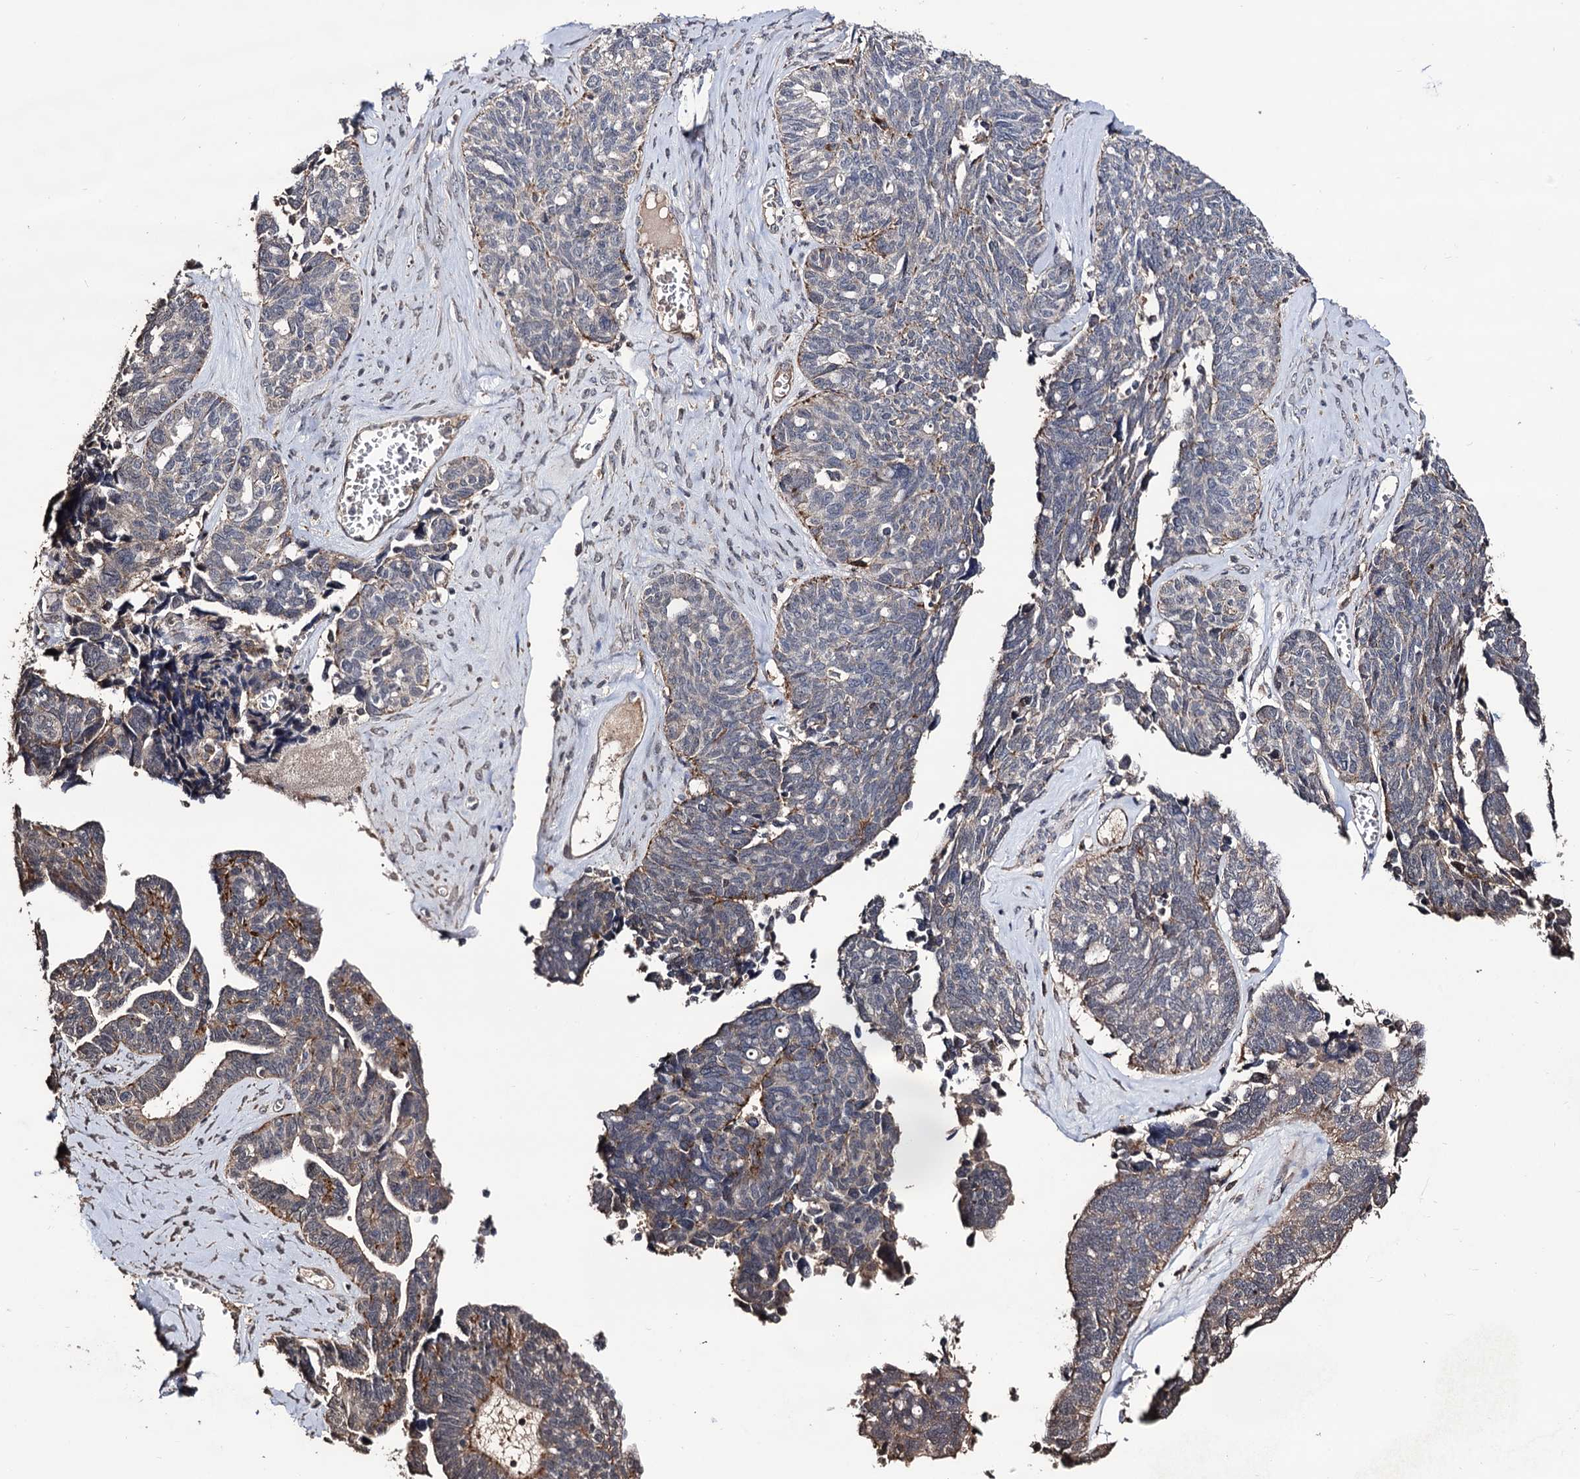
{"staining": {"intensity": "moderate", "quantity": "25%-75%", "location": "cytoplasmic/membranous"}, "tissue": "ovarian cancer", "cell_type": "Tumor cells", "image_type": "cancer", "snomed": [{"axis": "morphology", "description": "Cystadenocarcinoma, serous, NOS"}, {"axis": "topography", "description": "Ovary"}], "caption": "Human ovarian cancer stained with a protein marker shows moderate staining in tumor cells.", "gene": "MICAL2", "patient": {"sex": "female", "age": 79}}